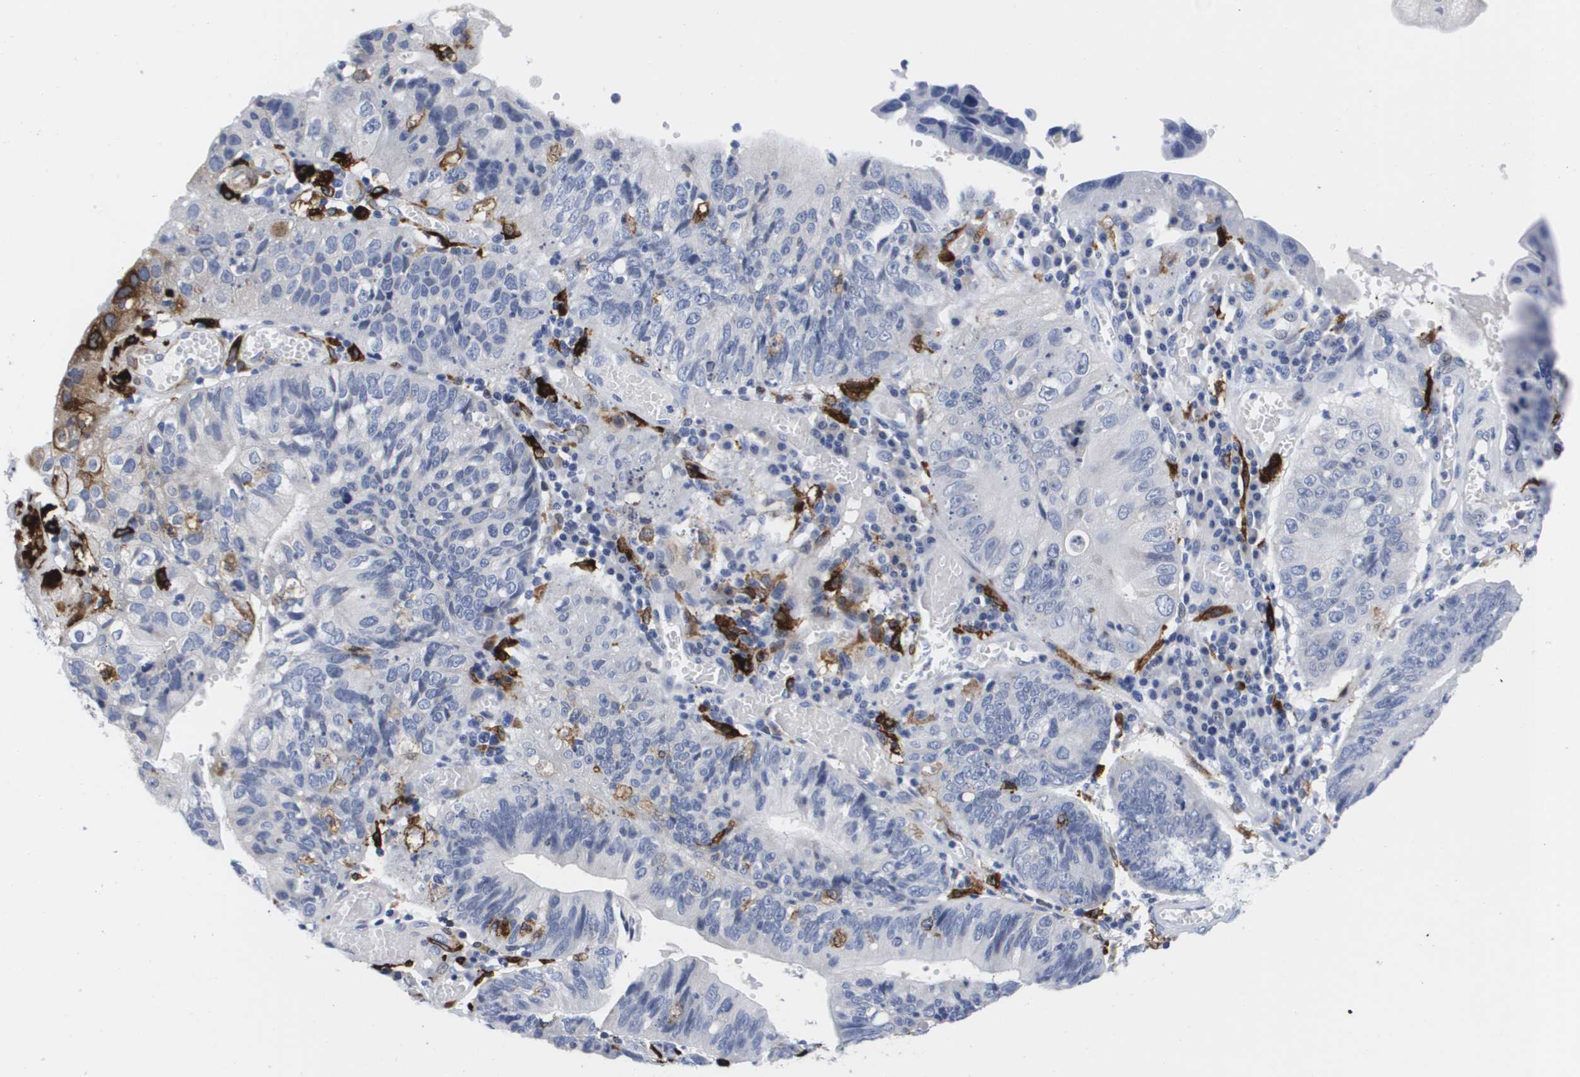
{"staining": {"intensity": "negative", "quantity": "none", "location": "none"}, "tissue": "stomach cancer", "cell_type": "Tumor cells", "image_type": "cancer", "snomed": [{"axis": "morphology", "description": "Adenocarcinoma, NOS"}, {"axis": "topography", "description": "Stomach"}], "caption": "An image of stomach adenocarcinoma stained for a protein demonstrates no brown staining in tumor cells.", "gene": "HMOX1", "patient": {"sex": "male", "age": 59}}